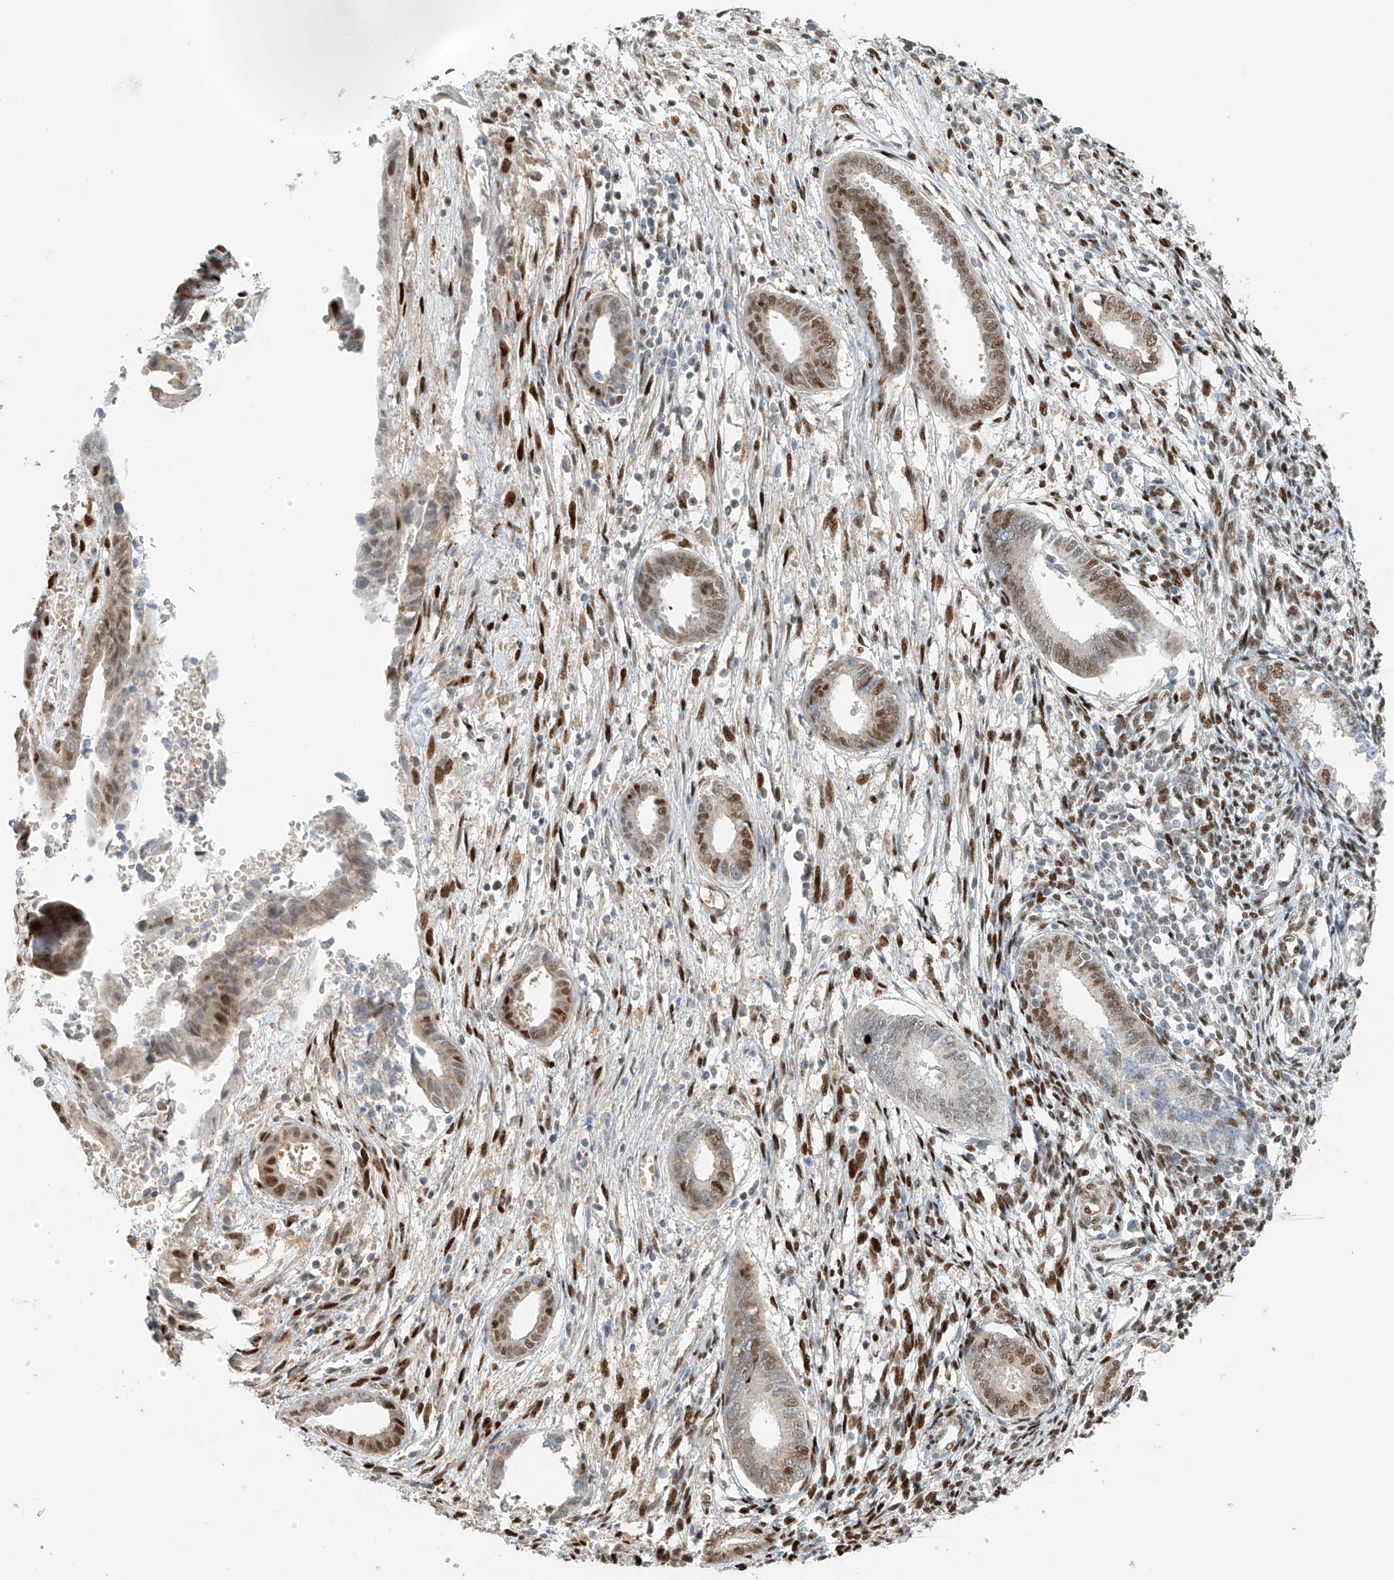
{"staining": {"intensity": "moderate", "quantity": "<25%", "location": "nuclear"}, "tissue": "endometrium", "cell_type": "Cells in endometrial stroma", "image_type": "normal", "snomed": [{"axis": "morphology", "description": "Normal tissue, NOS"}, {"axis": "topography", "description": "Endometrium"}], "caption": "An immunohistochemistry histopathology image of benign tissue is shown. Protein staining in brown labels moderate nuclear positivity in endometrium within cells in endometrial stroma. The protein of interest is shown in brown color, while the nuclei are stained blue.", "gene": "ZNF514", "patient": {"sex": "female", "age": 56}}